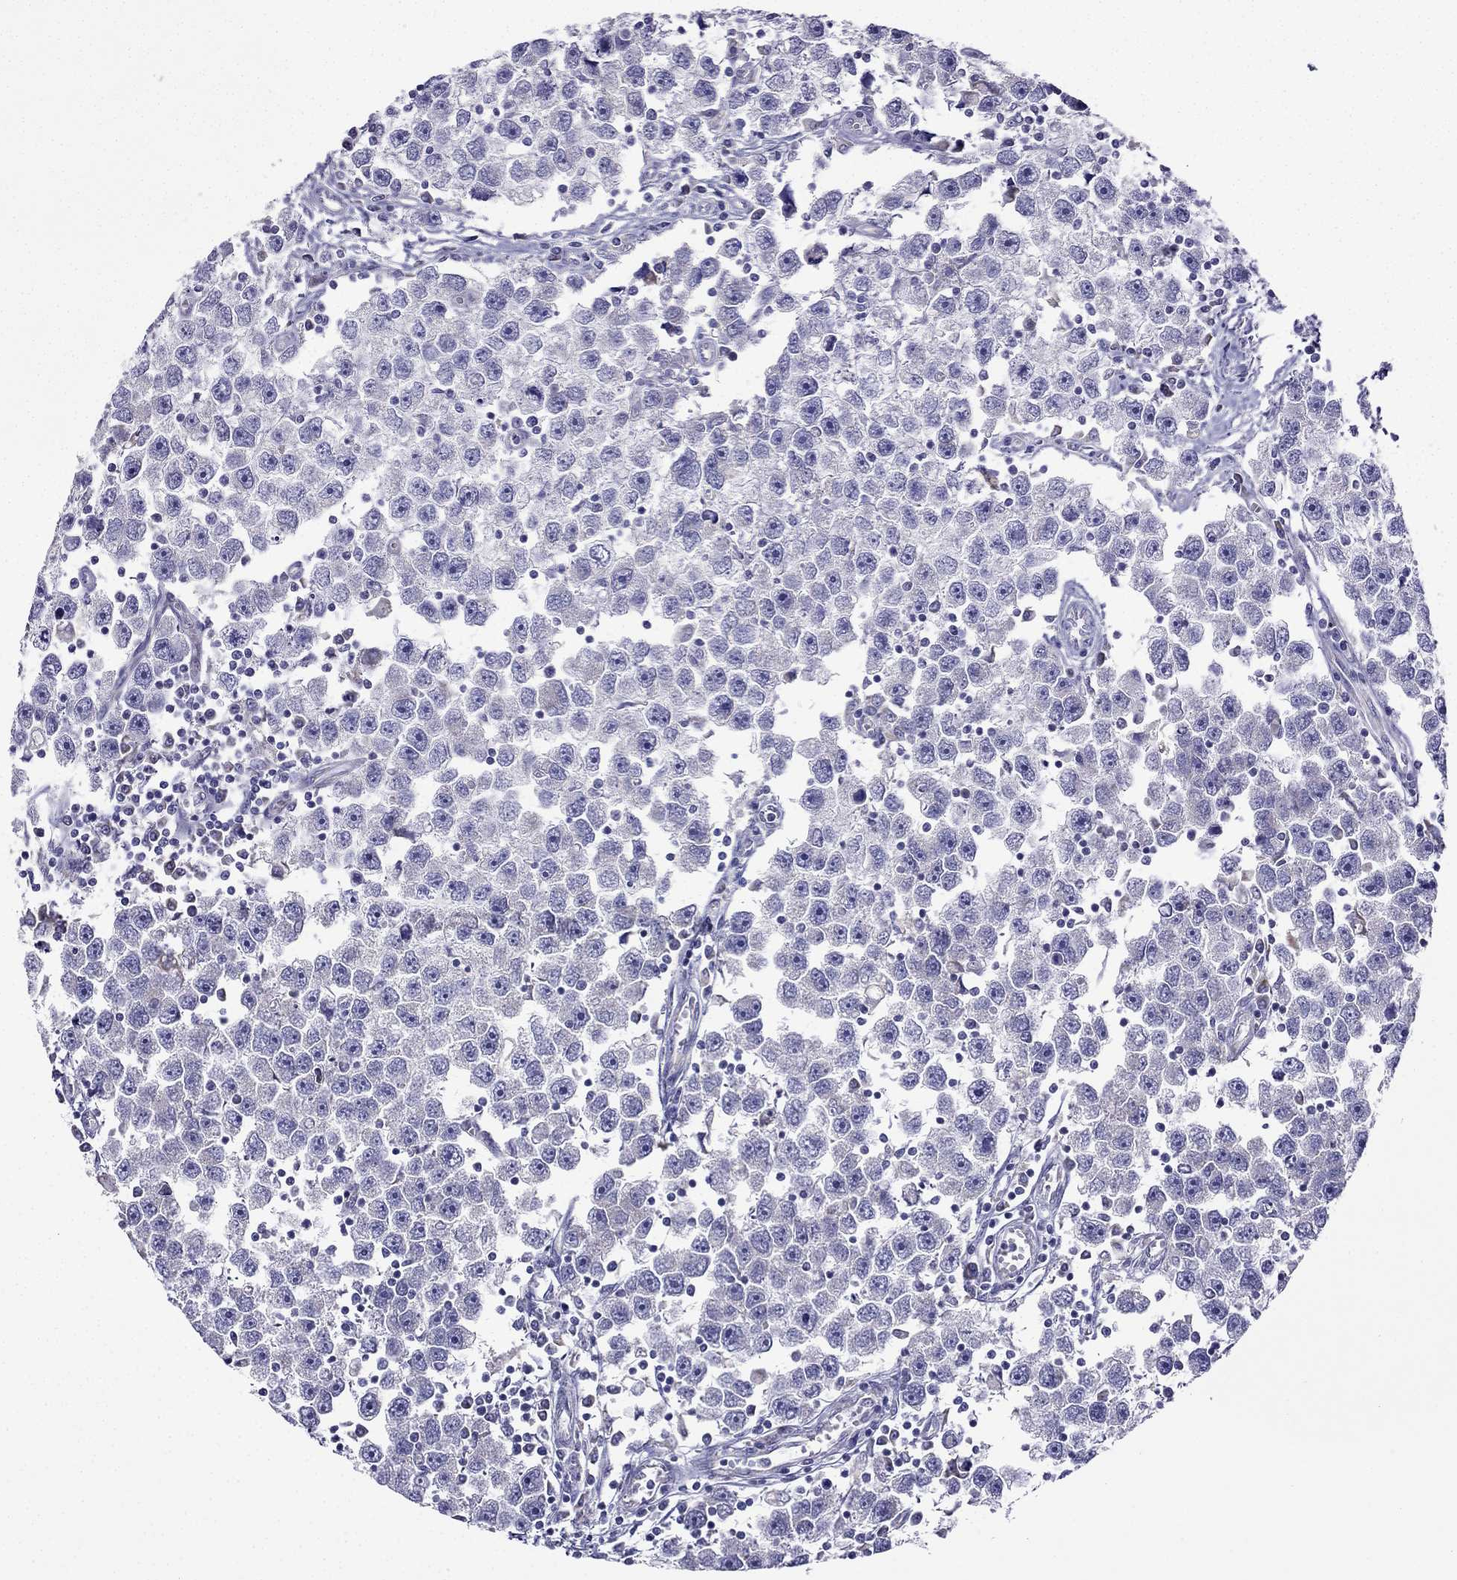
{"staining": {"intensity": "negative", "quantity": "none", "location": "none"}, "tissue": "testis cancer", "cell_type": "Tumor cells", "image_type": "cancer", "snomed": [{"axis": "morphology", "description": "Seminoma, NOS"}, {"axis": "topography", "description": "Testis"}], "caption": "The immunohistochemistry (IHC) histopathology image has no significant staining in tumor cells of testis seminoma tissue.", "gene": "KIF5A", "patient": {"sex": "male", "age": 30}}